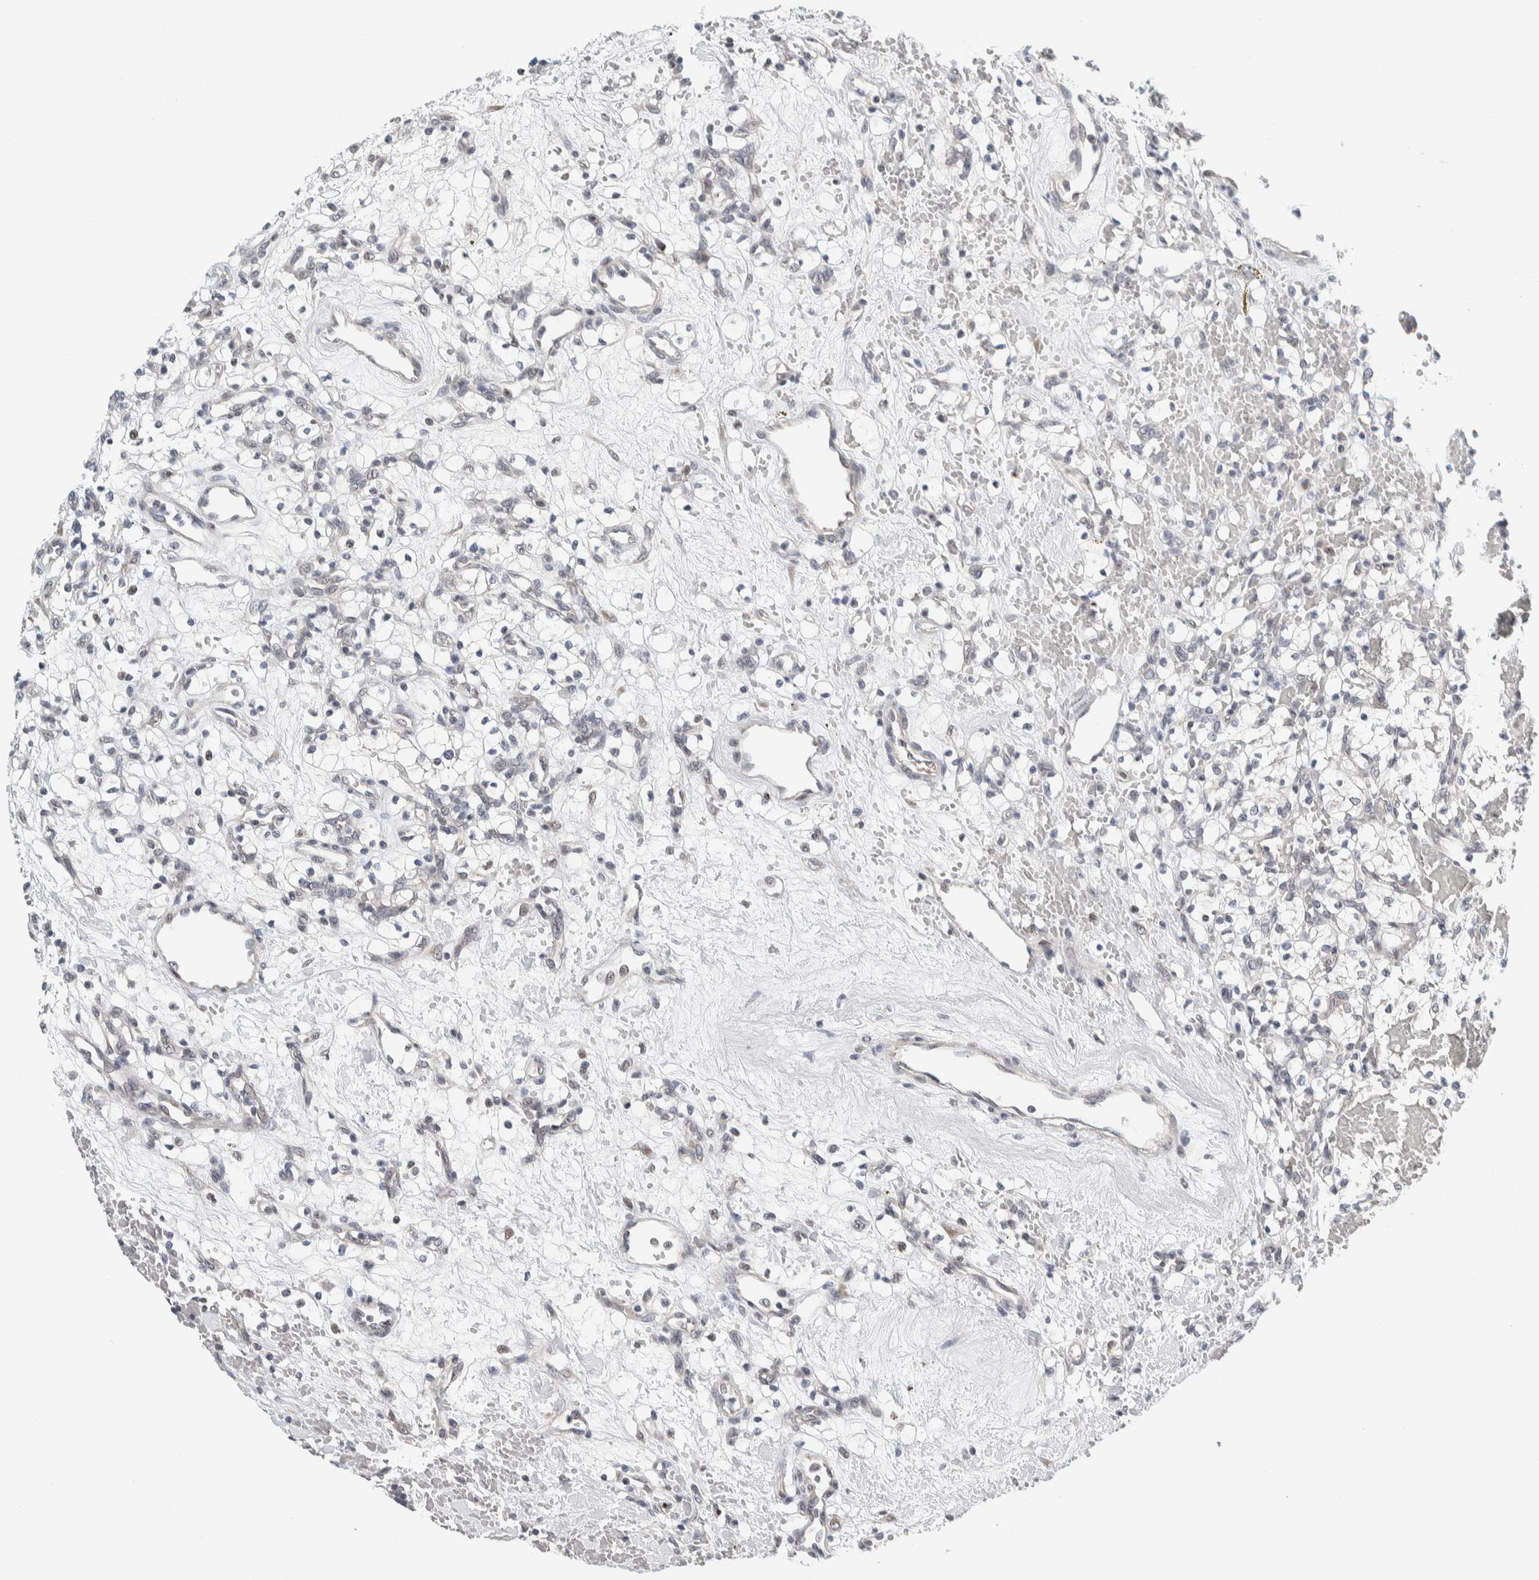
{"staining": {"intensity": "negative", "quantity": "none", "location": "none"}, "tissue": "renal cancer", "cell_type": "Tumor cells", "image_type": "cancer", "snomed": [{"axis": "morphology", "description": "Adenocarcinoma, NOS"}, {"axis": "topography", "description": "Kidney"}], "caption": "Photomicrograph shows no significant protein staining in tumor cells of adenocarcinoma (renal). Nuclei are stained in blue.", "gene": "NEUROD1", "patient": {"sex": "female", "age": 60}}